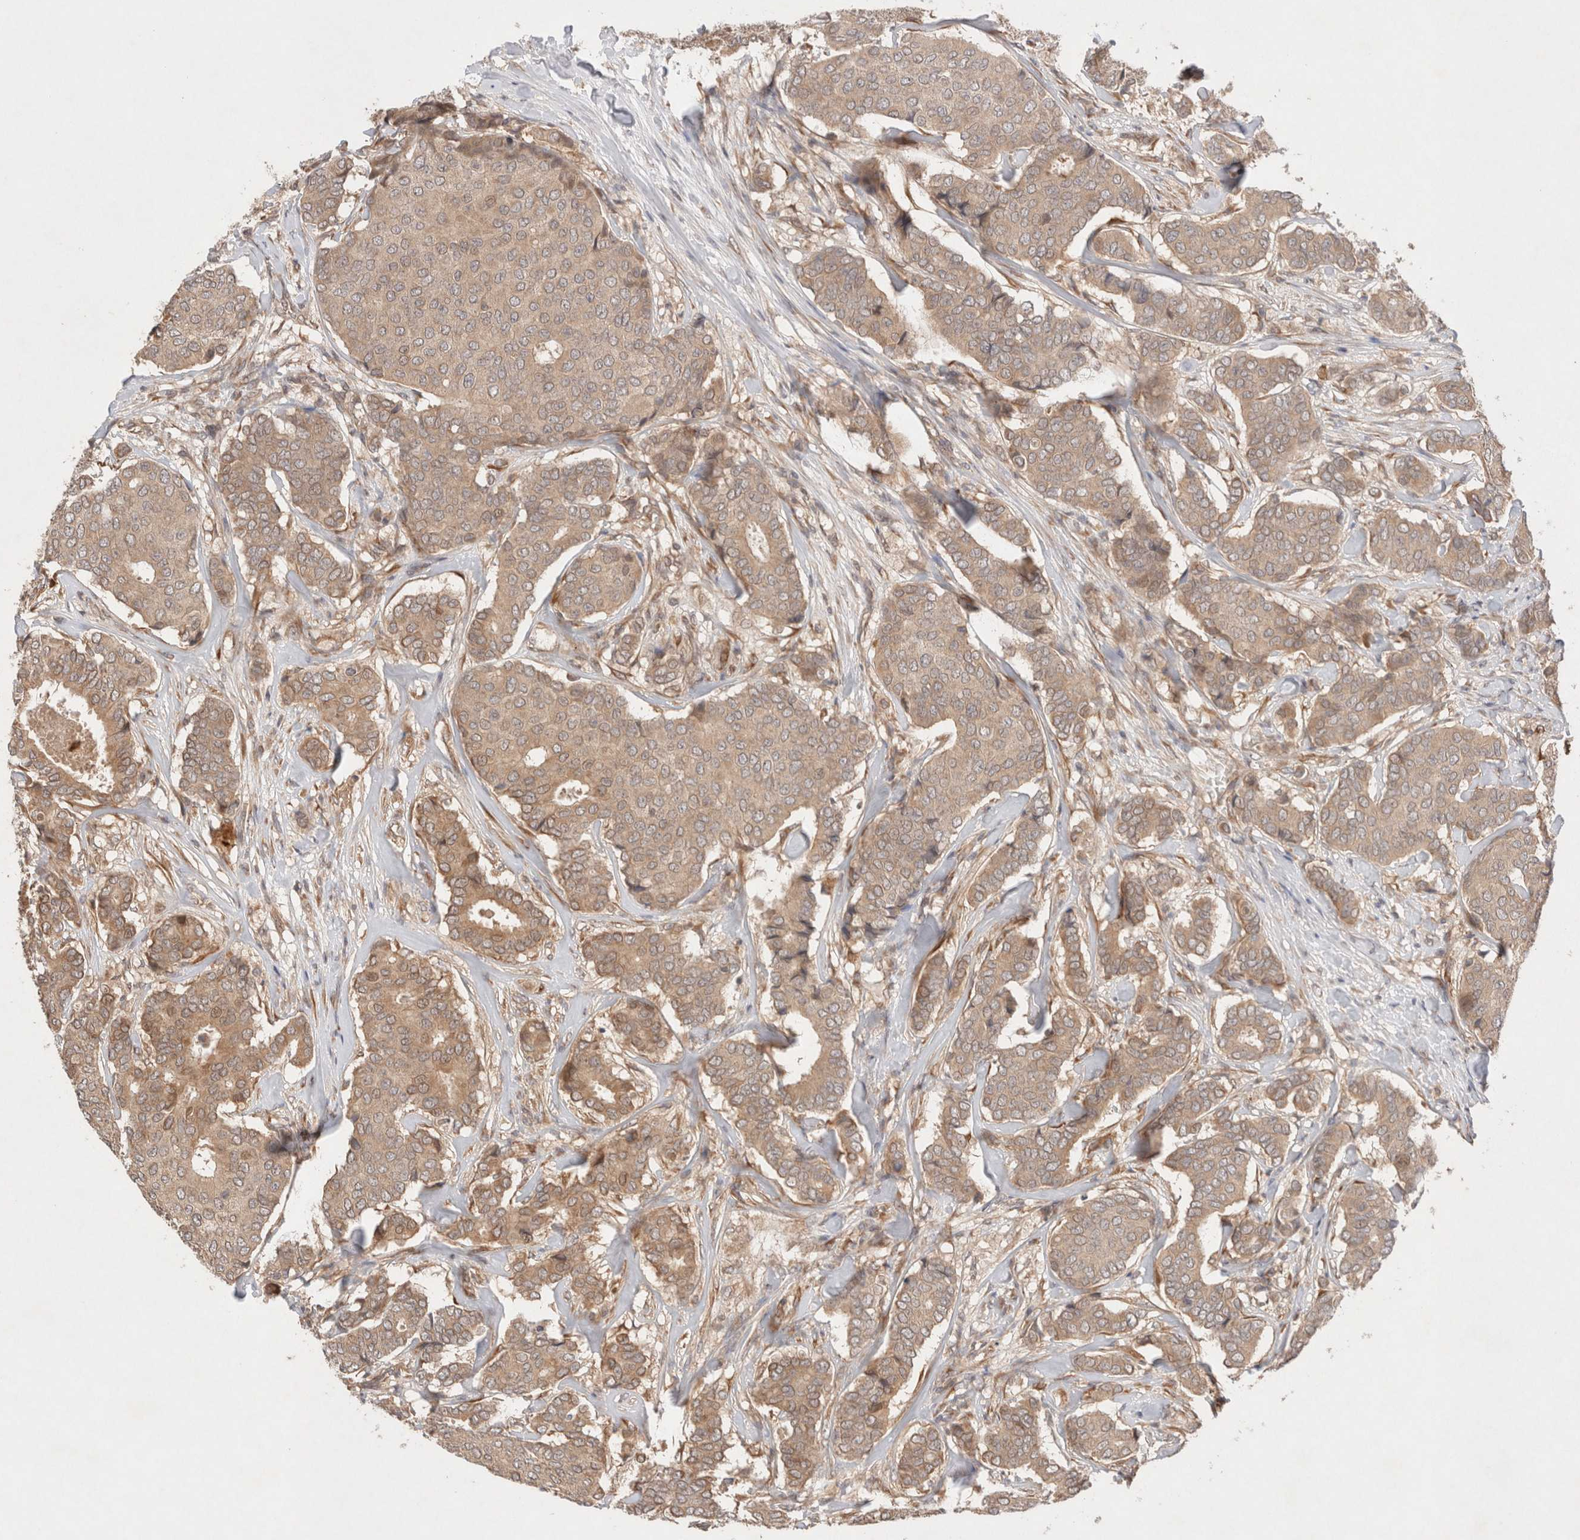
{"staining": {"intensity": "weak", "quantity": ">75%", "location": "cytoplasmic/membranous"}, "tissue": "breast cancer", "cell_type": "Tumor cells", "image_type": "cancer", "snomed": [{"axis": "morphology", "description": "Duct carcinoma"}, {"axis": "topography", "description": "Breast"}], "caption": "Immunohistochemical staining of invasive ductal carcinoma (breast) reveals weak cytoplasmic/membranous protein positivity in approximately >75% of tumor cells.", "gene": "KLHL20", "patient": {"sex": "female", "age": 75}}